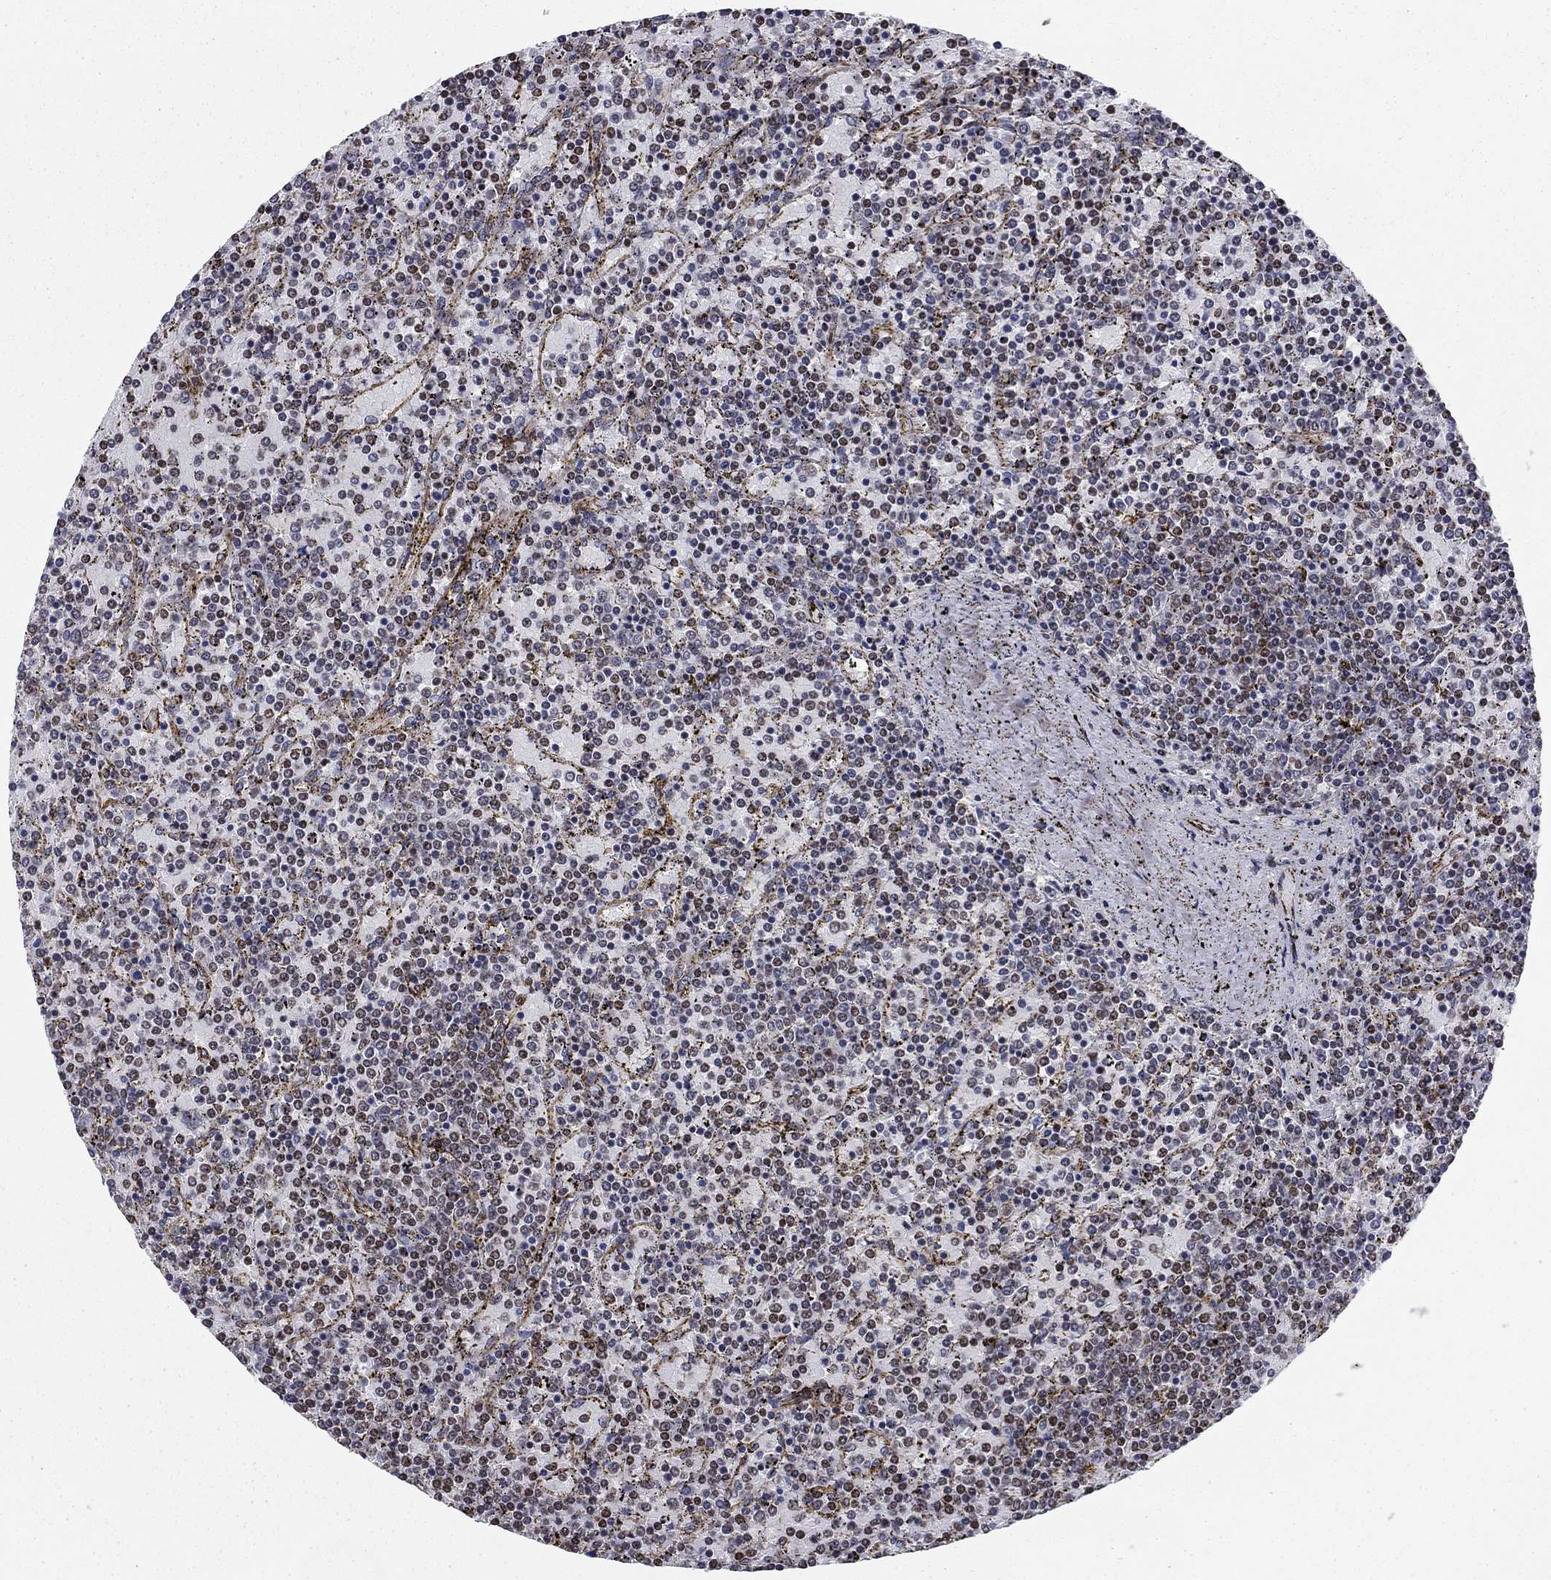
{"staining": {"intensity": "weak", "quantity": "<25%", "location": "nuclear"}, "tissue": "lymphoma", "cell_type": "Tumor cells", "image_type": "cancer", "snomed": [{"axis": "morphology", "description": "Malignant lymphoma, non-Hodgkin's type, Low grade"}, {"axis": "topography", "description": "Spleen"}], "caption": "Lymphoma stained for a protein using immunohistochemistry exhibits no expression tumor cells.", "gene": "N4BP2", "patient": {"sex": "female", "age": 77}}